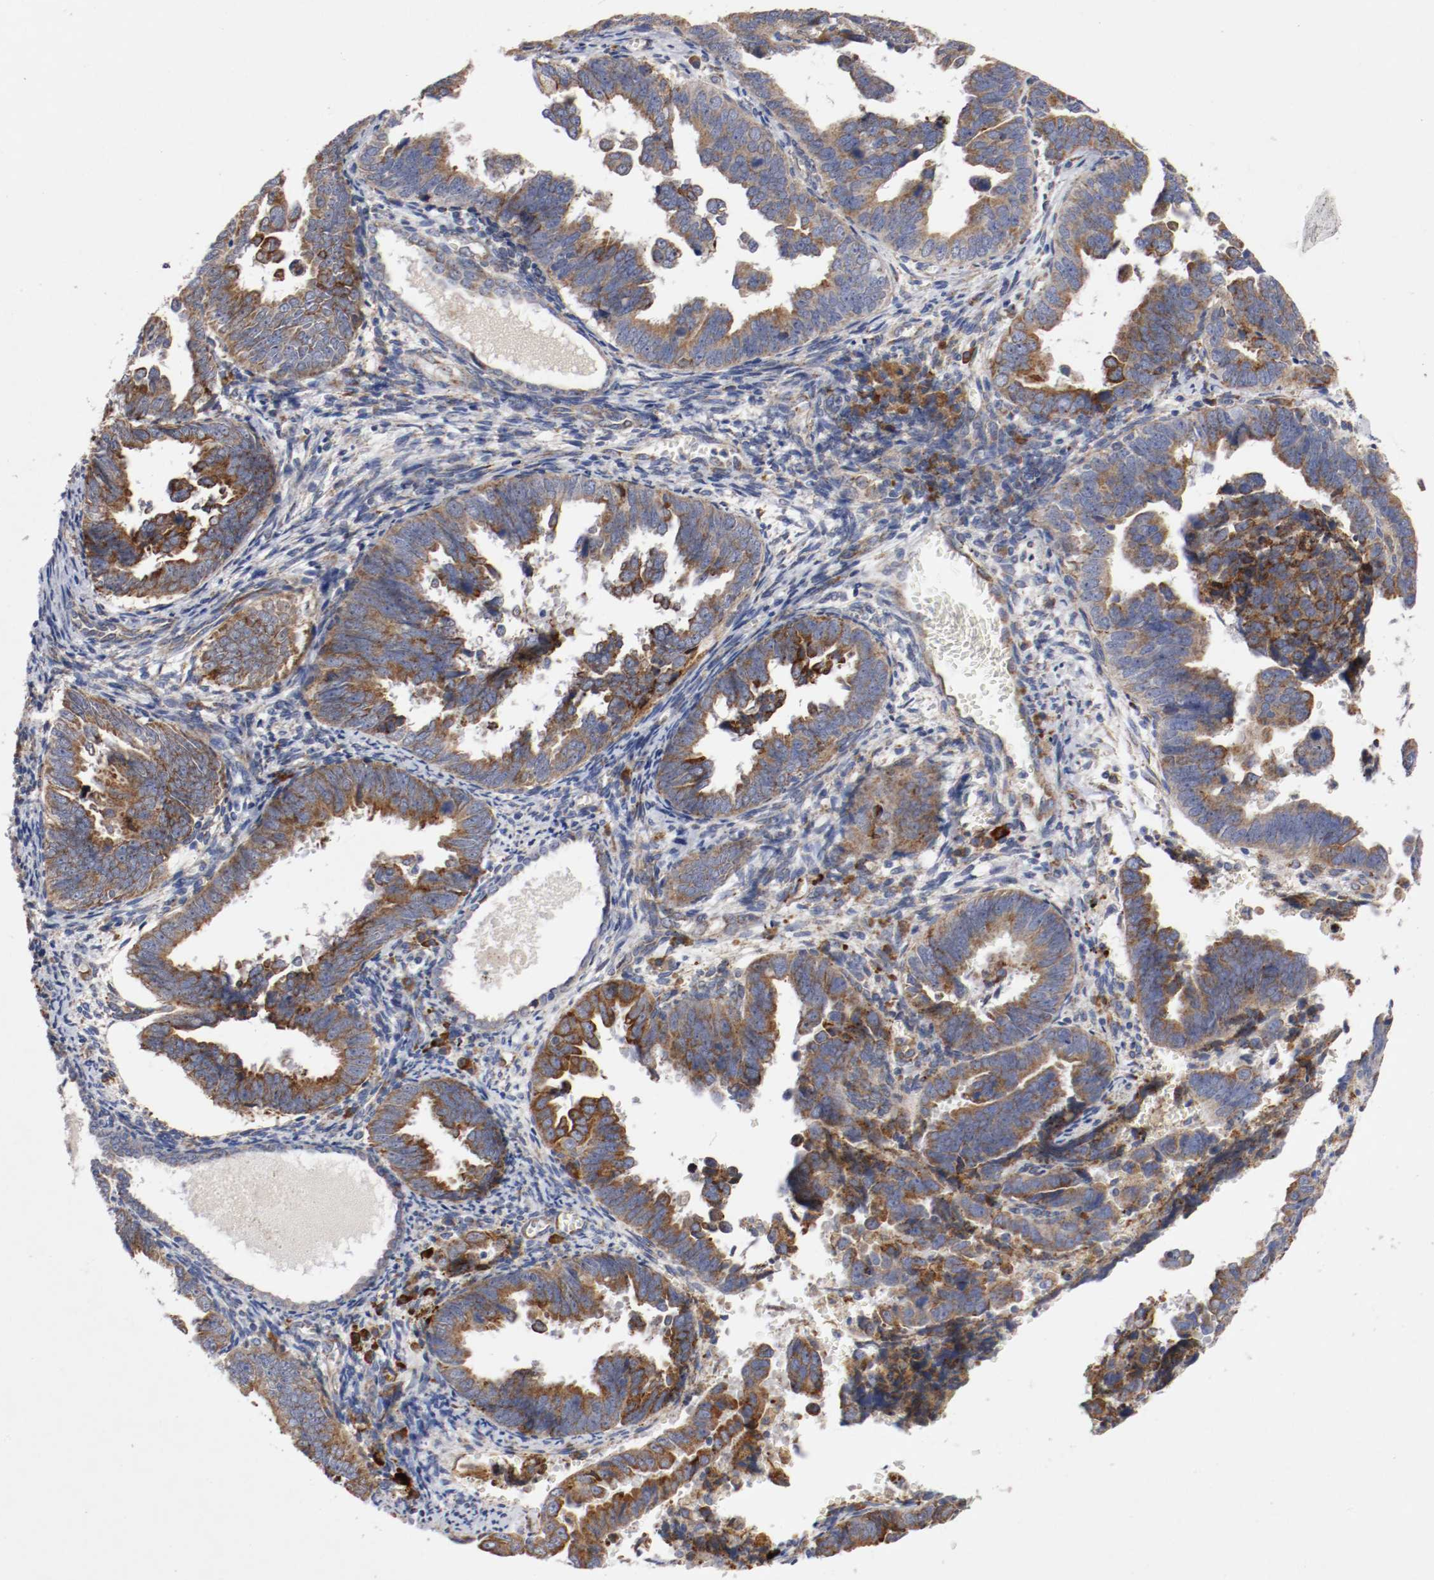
{"staining": {"intensity": "moderate", "quantity": ">75%", "location": "cytoplasmic/membranous"}, "tissue": "endometrial cancer", "cell_type": "Tumor cells", "image_type": "cancer", "snomed": [{"axis": "morphology", "description": "Adenocarcinoma, NOS"}, {"axis": "topography", "description": "Endometrium"}], "caption": "This is a photomicrograph of immunohistochemistry staining of adenocarcinoma (endometrial), which shows moderate staining in the cytoplasmic/membranous of tumor cells.", "gene": "TRAF2", "patient": {"sex": "female", "age": 75}}